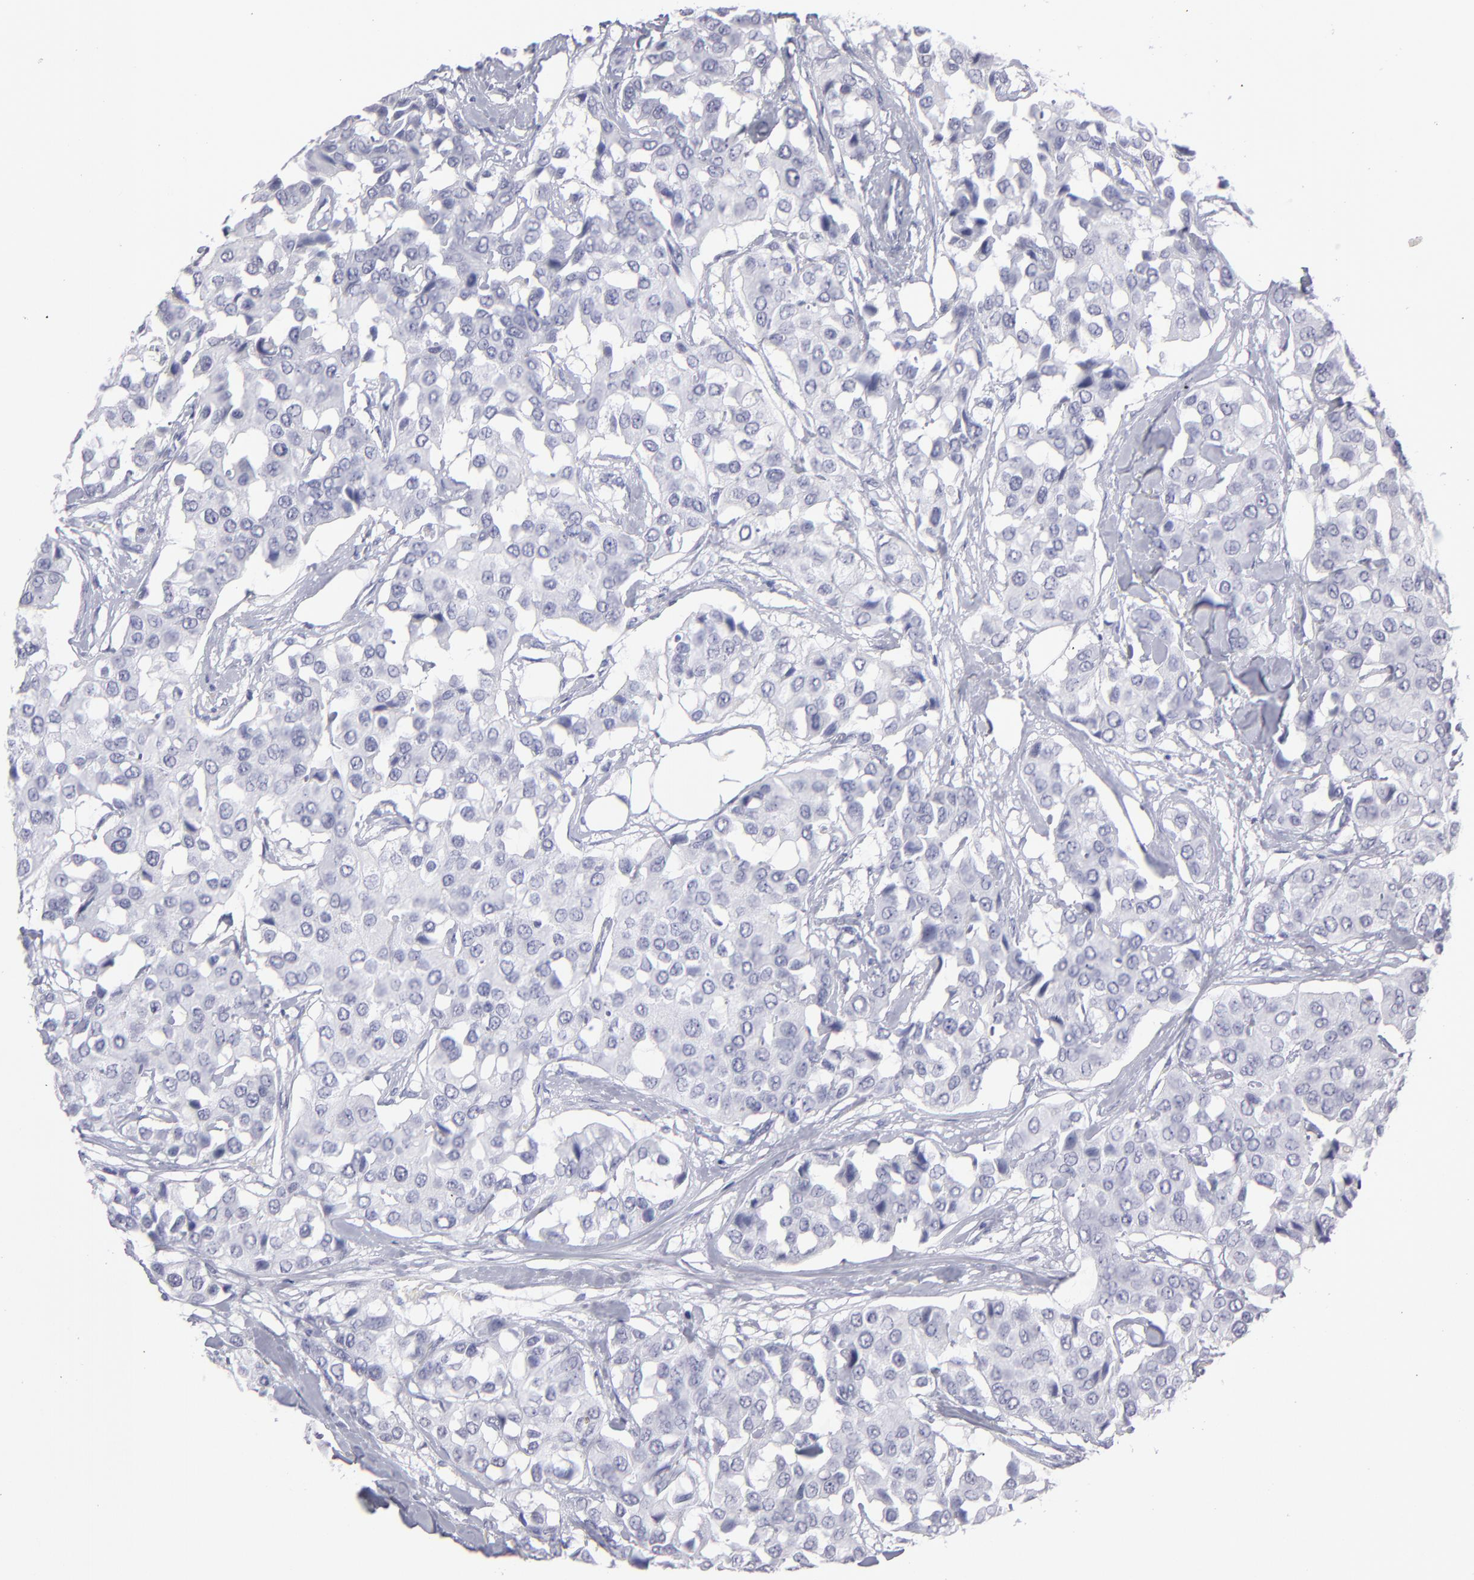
{"staining": {"intensity": "negative", "quantity": "none", "location": "none"}, "tissue": "breast cancer", "cell_type": "Tumor cells", "image_type": "cancer", "snomed": [{"axis": "morphology", "description": "Duct carcinoma"}, {"axis": "topography", "description": "Breast"}], "caption": "Immunohistochemistry (IHC) of human invasive ductal carcinoma (breast) reveals no expression in tumor cells.", "gene": "ALDOB", "patient": {"sex": "female", "age": 80}}